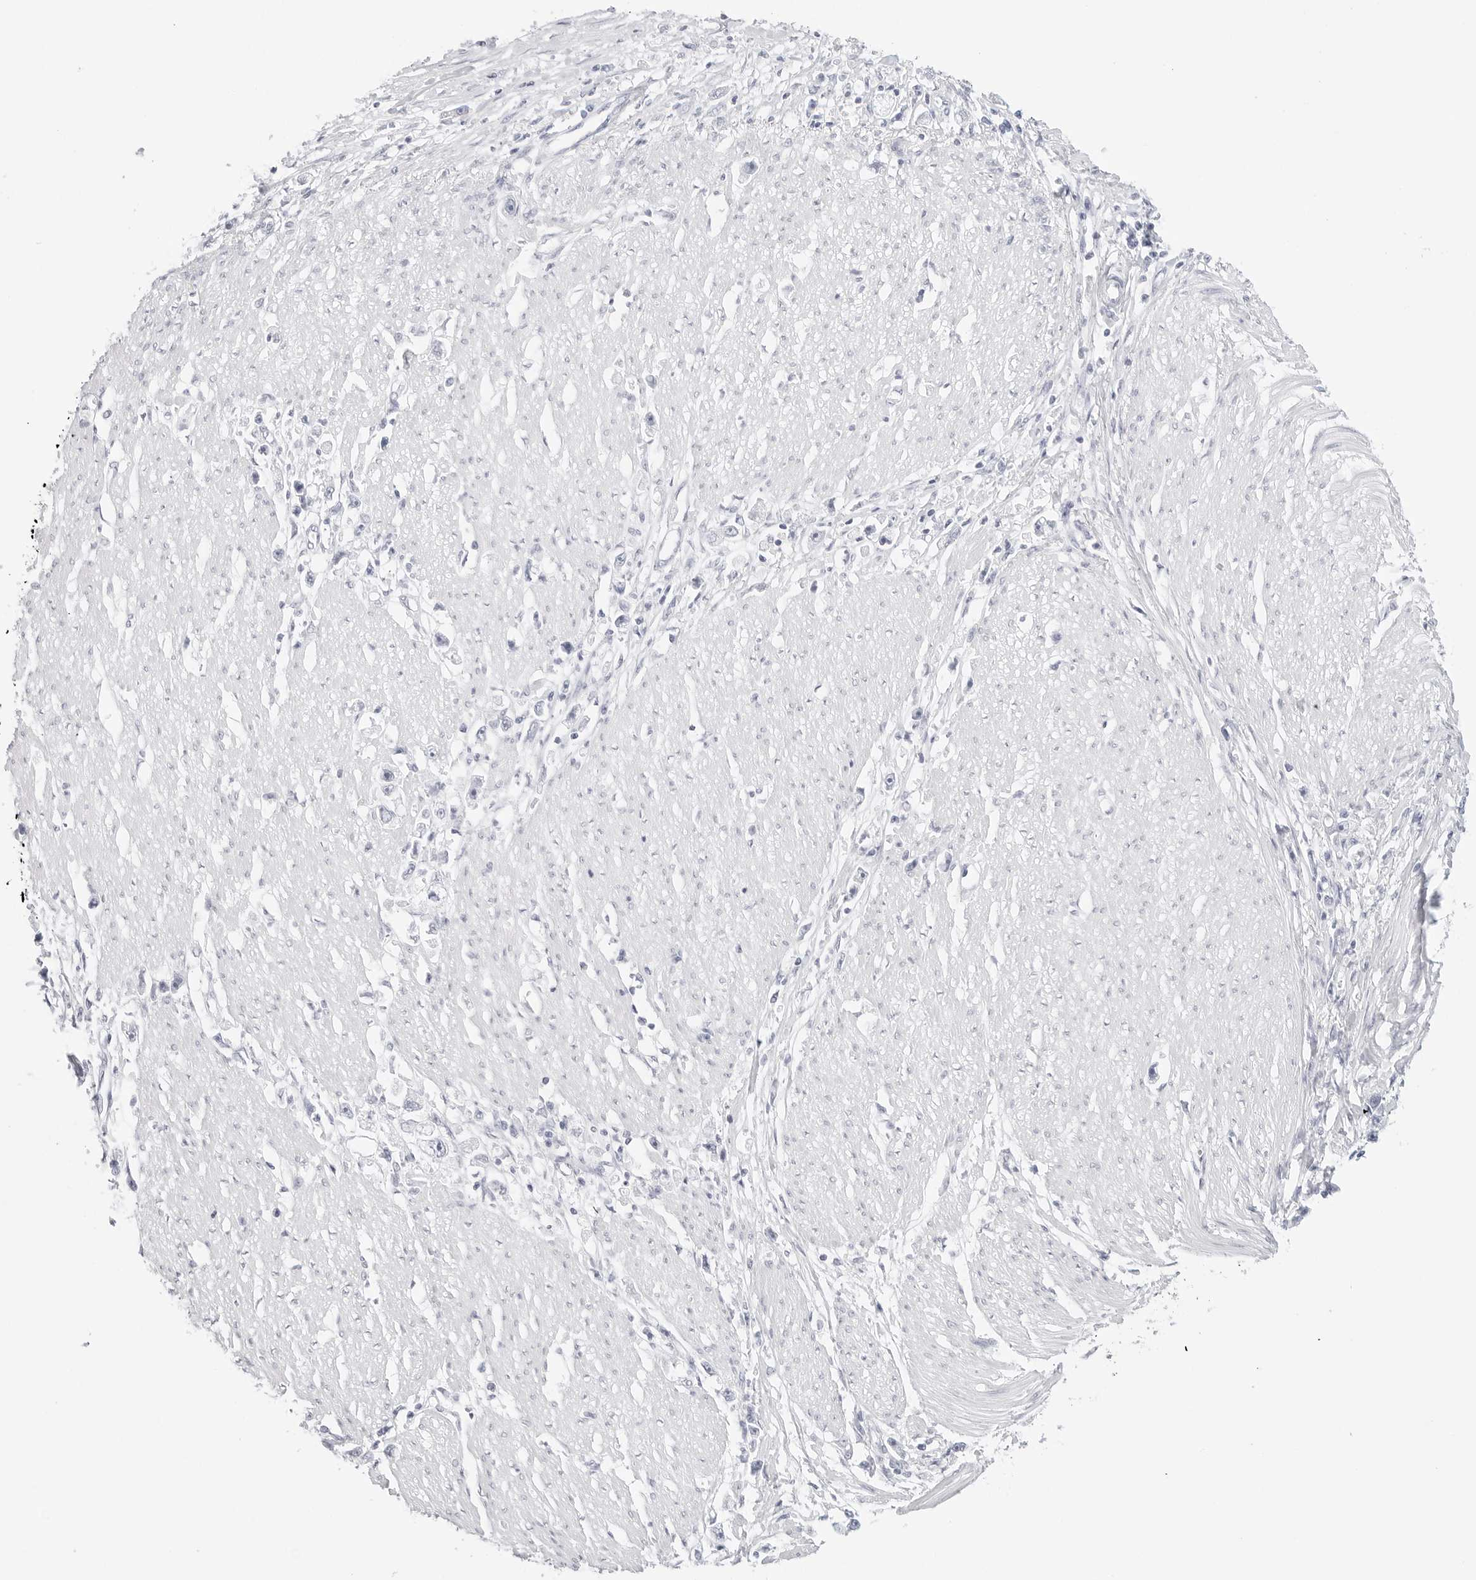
{"staining": {"intensity": "negative", "quantity": "none", "location": "none"}, "tissue": "stomach cancer", "cell_type": "Tumor cells", "image_type": "cancer", "snomed": [{"axis": "morphology", "description": "Adenocarcinoma, NOS"}, {"axis": "topography", "description": "Stomach"}], "caption": "High power microscopy micrograph of an IHC histopathology image of stomach cancer (adenocarcinoma), revealing no significant staining in tumor cells. (Immunohistochemistry, brightfield microscopy, high magnification).", "gene": "HMGCS2", "patient": {"sex": "female", "age": 59}}